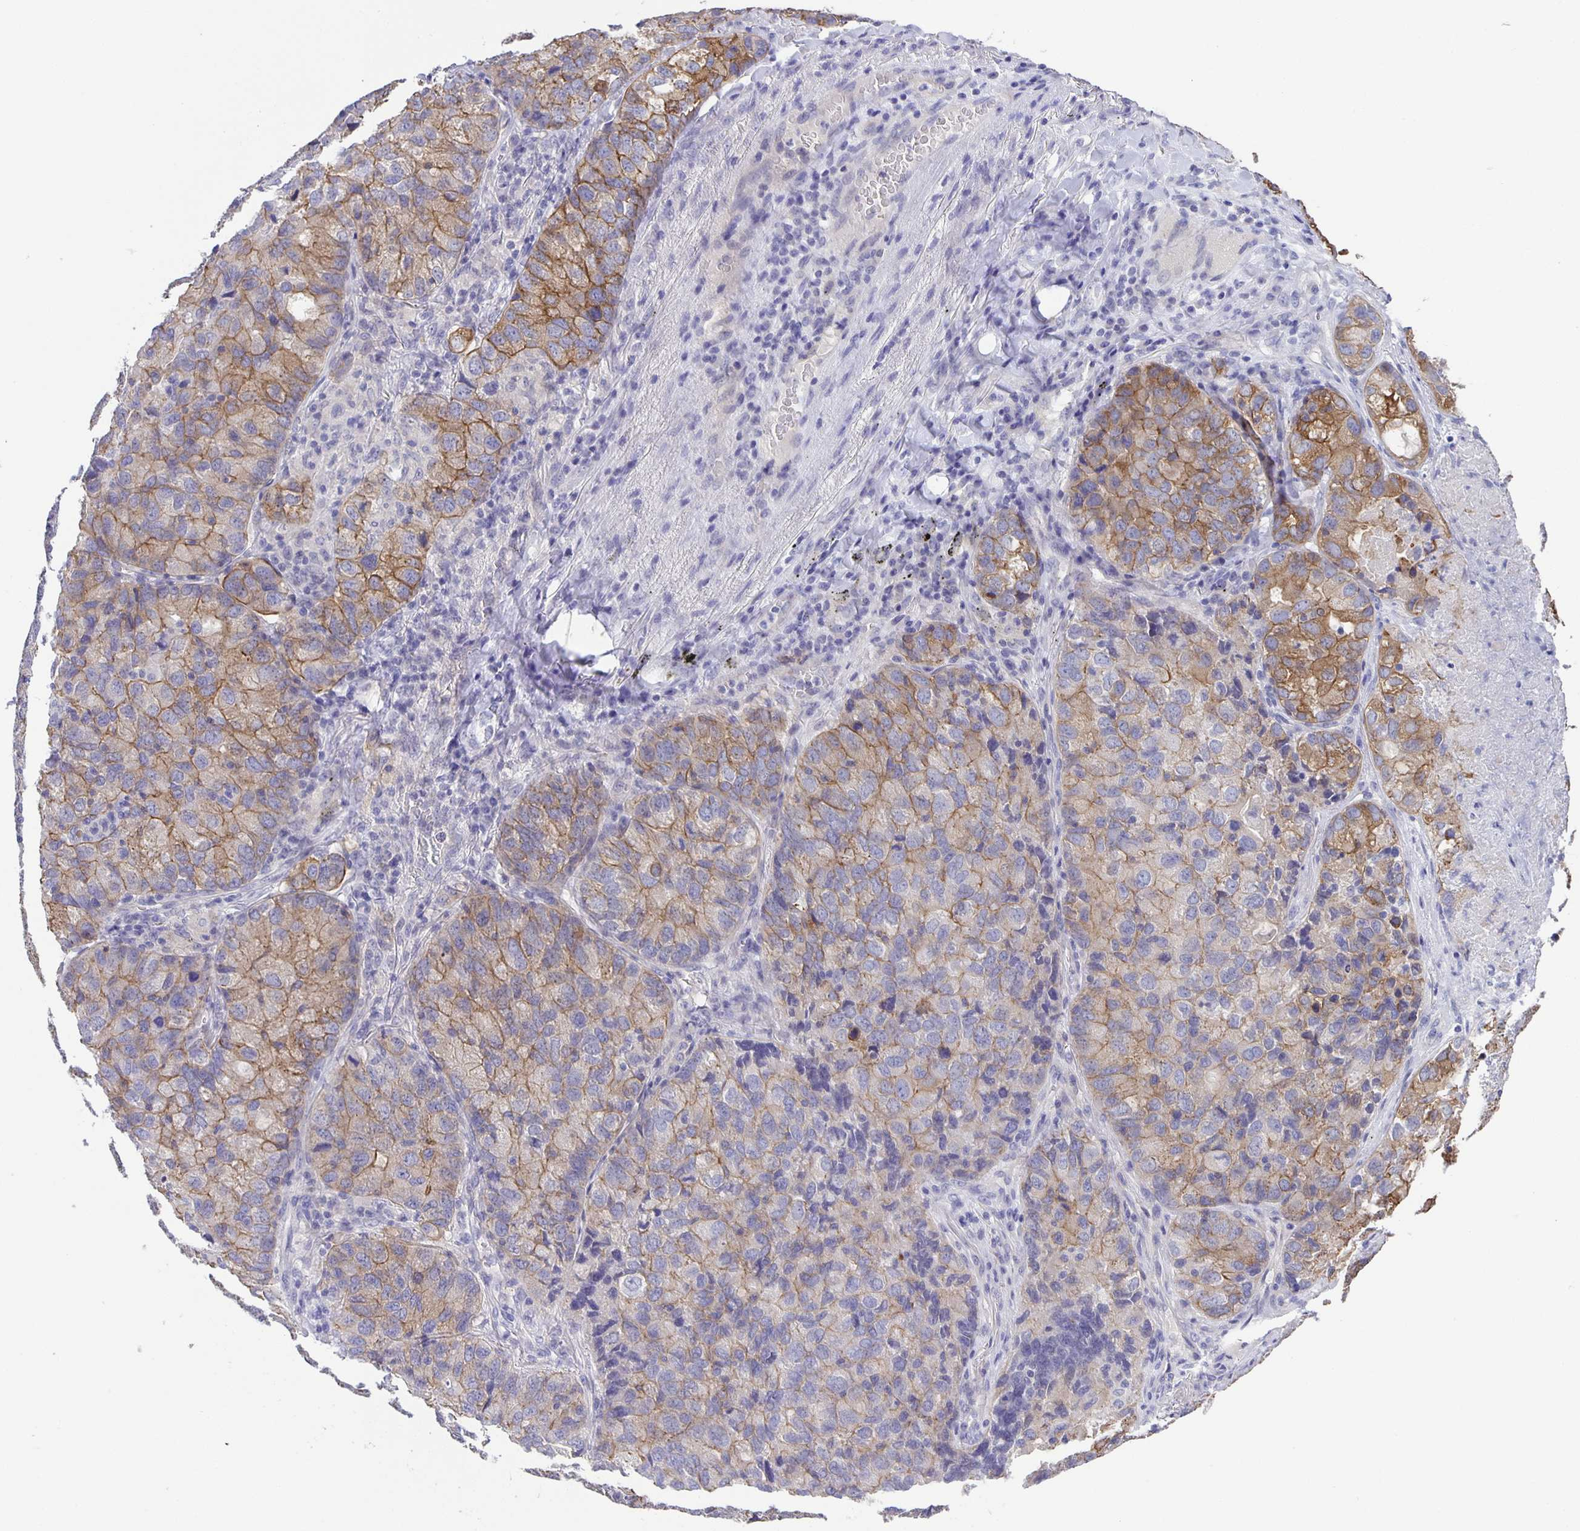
{"staining": {"intensity": "moderate", "quantity": "25%-75%", "location": "cytoplasmic/membranous"}, "tissue": "lung cancer", "cell_type": "Tumor cells", "image_type": "cancer", "snomed": [{"axis": "morphology", "description": "Normal morphology"}, {"axis": "morphology", "description": "Adenocarcinoma, NOS"}, {"axis": "topography", "description": "Lymph node"}, {"axis": "topography", "description": "Lung"}], "caption": "Protein staining displays moderate cytoplasmic/membranous positivity in about 25%-75% of tumor cells in lung adenocarcinoma.", "gene": "PTPN3", "patient": {"sex": "female", "age": 51}}